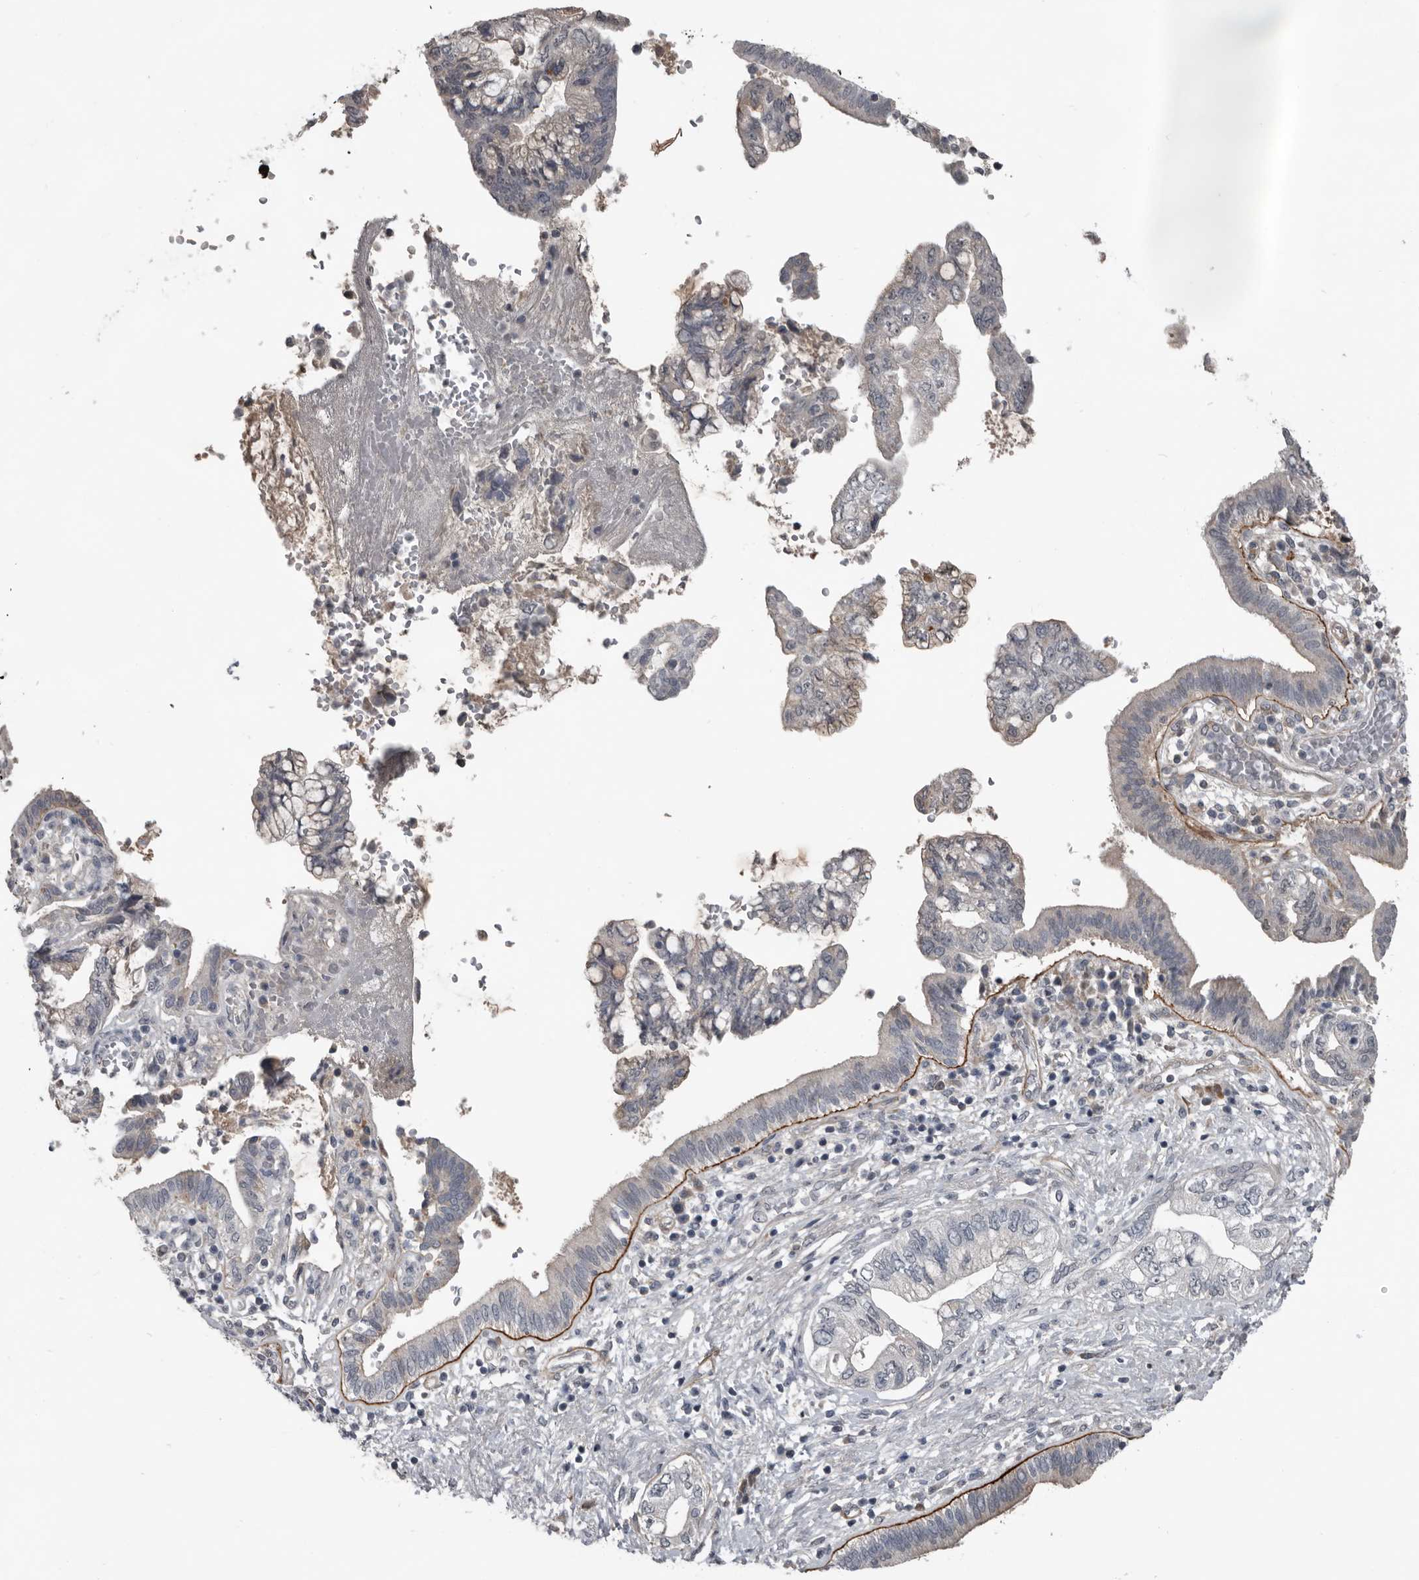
{"staining": {"intensity": "weak", "quantity": "<25%", "location": "cytoplasmic/membranous"}, "tissue": "pancreatic cancer", "cell_type": "Tumor cells", "image_type": "cancer", "snomed": [{"axis": "morphology", "description": "Adenocarcinoma, NOS"}, {"axis": "topography", "description": "Pancreas"}], "caption": "This is an immunohistochemistry histopathology image of pancreatic adenocarcinoma. There is no expression in tumor cells.", "gene": "C1orf216", "patient": {"sex": "female", "age": 73}}